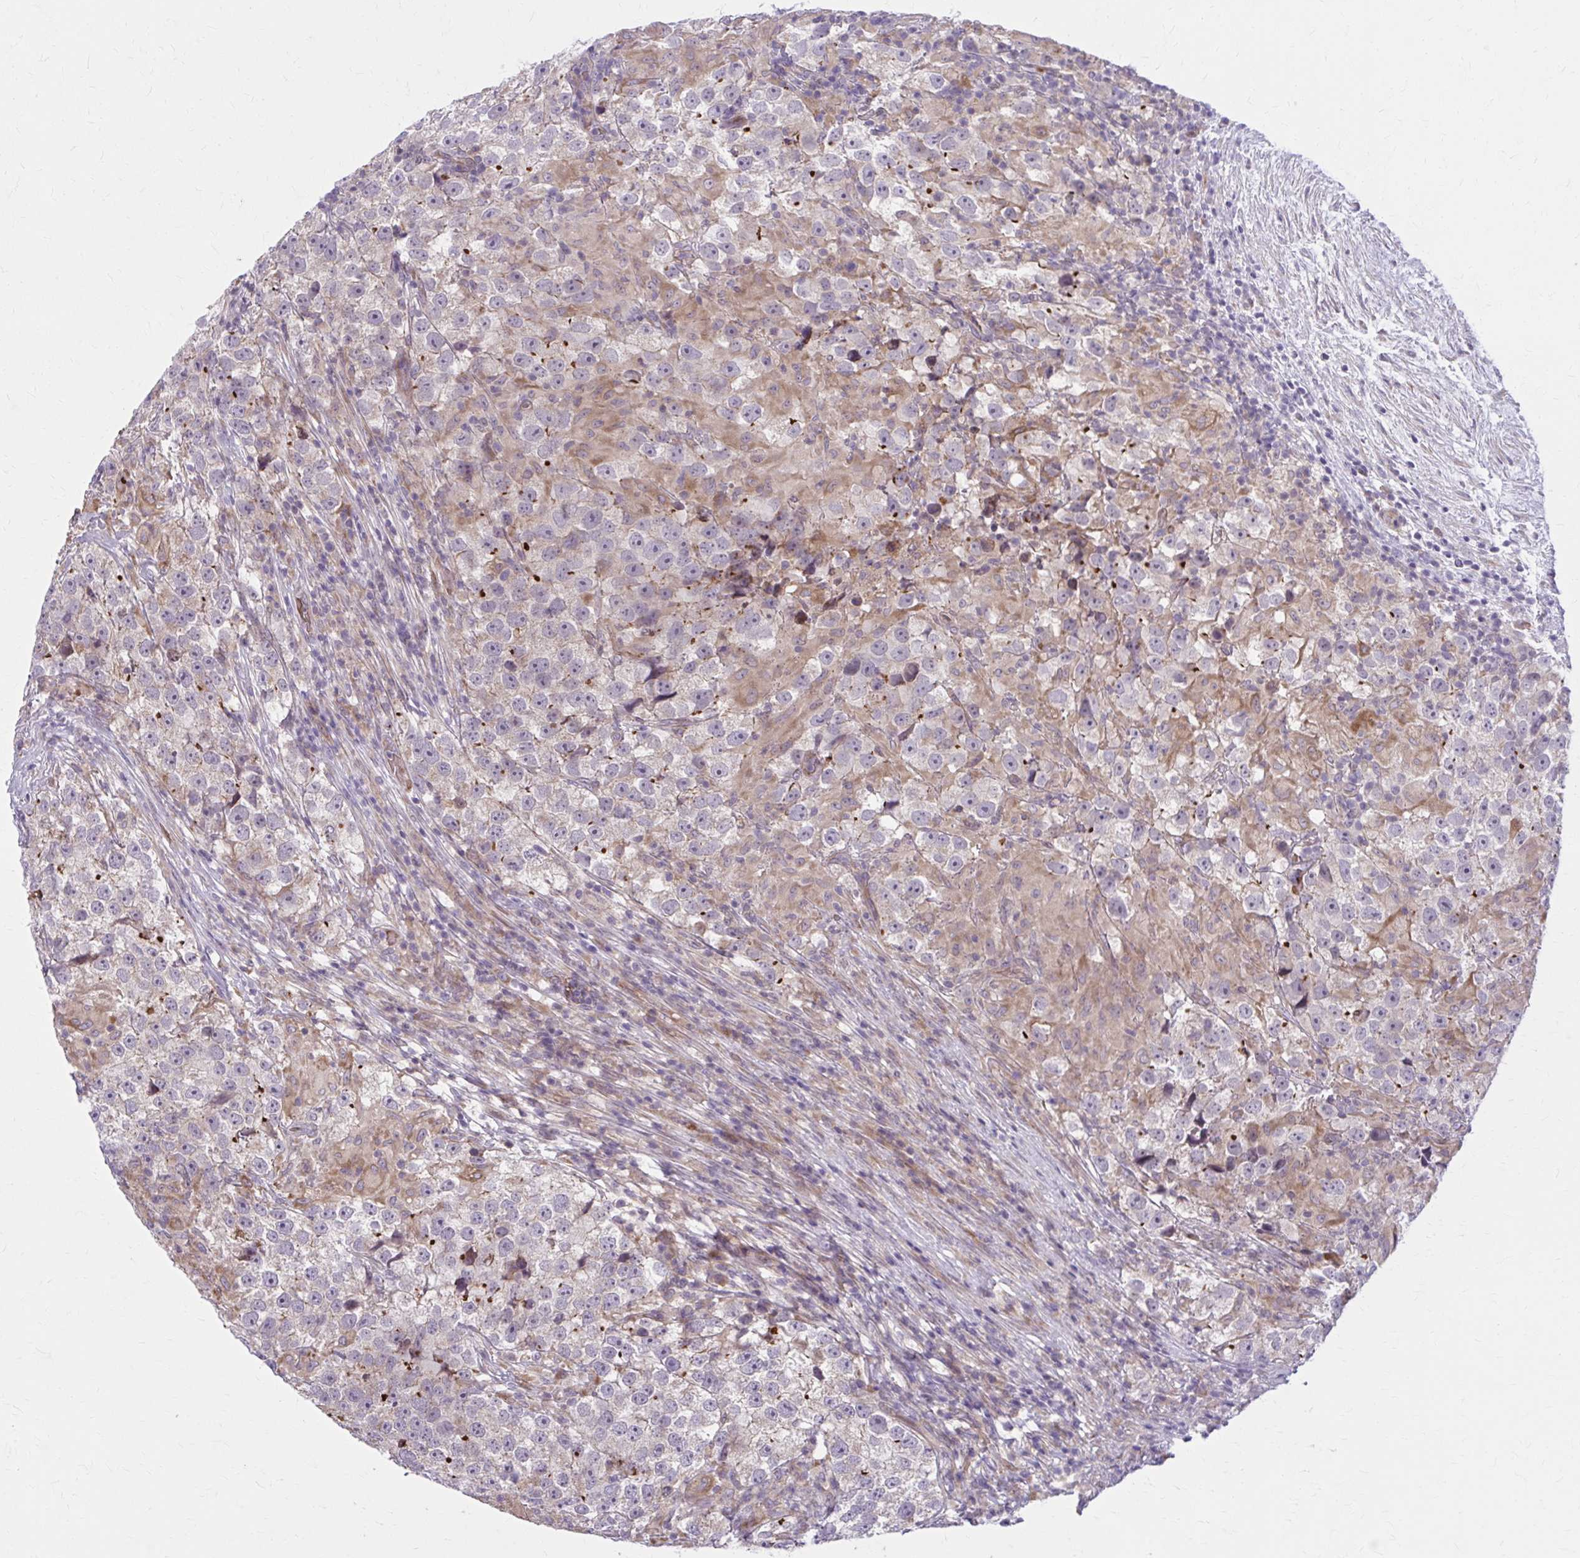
{"staining": {"intensity": "moderate", "quantity": "<25%", "location": "cytoplasmic/membranous"}, "tissue": "testis cancer", "cell_type": "Tumor cells", "image_type": "cancer", "snomed": [{"axis": "morphology", "description": "Seminoma, NOS"}, {"axis": "topography", "description": "Testis"}], "caption": "Brown immunohistochemical staining in testis cancer (seminoma) reveals moderate cytoplasmic/membranous staining in about <25% of tumor cells.", "gene": "SNF8", "patient": {"sex": "male", "age": 46}}